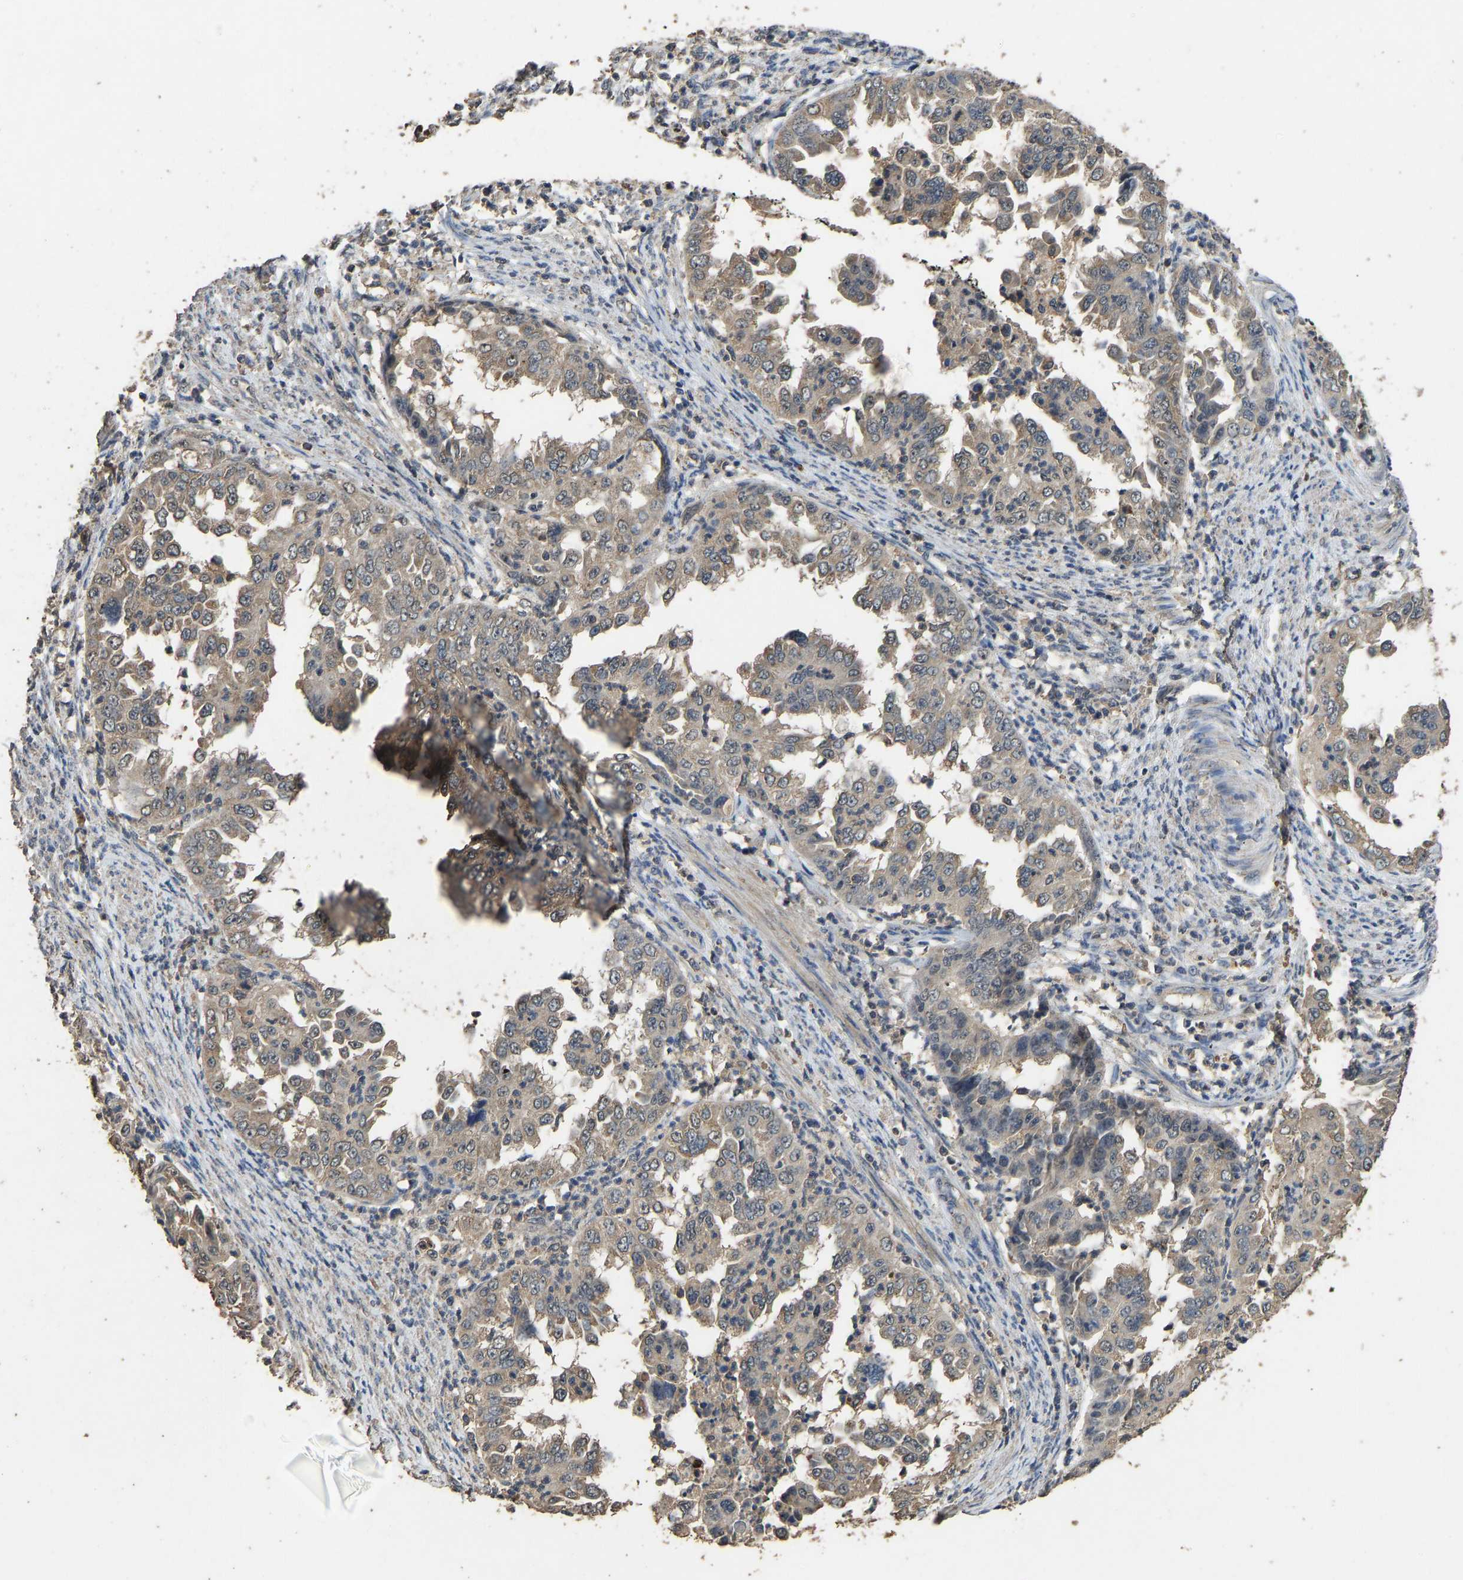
{"staining": {"intensity": "weak", "quantity": ">75%", "location": "cytoplasmic/membranous"}, "tissue": "endometrial cancer", "cell_type": "Tumor cells", "image_type": "cancer", "snomed": [{"axis": "morphology", "description": "Adenocarcinoma, NOS"}, {"axis": "topography", "description": "Endometrium"}], "caption": "The image displays a brown stain indicating the presence of a protein in the cytoplasmic/membranous of tumor cells in adenocarcinoma (endometrial).", "gene": "CIDEC", "patient": {"sex": "female", "age": 85}}